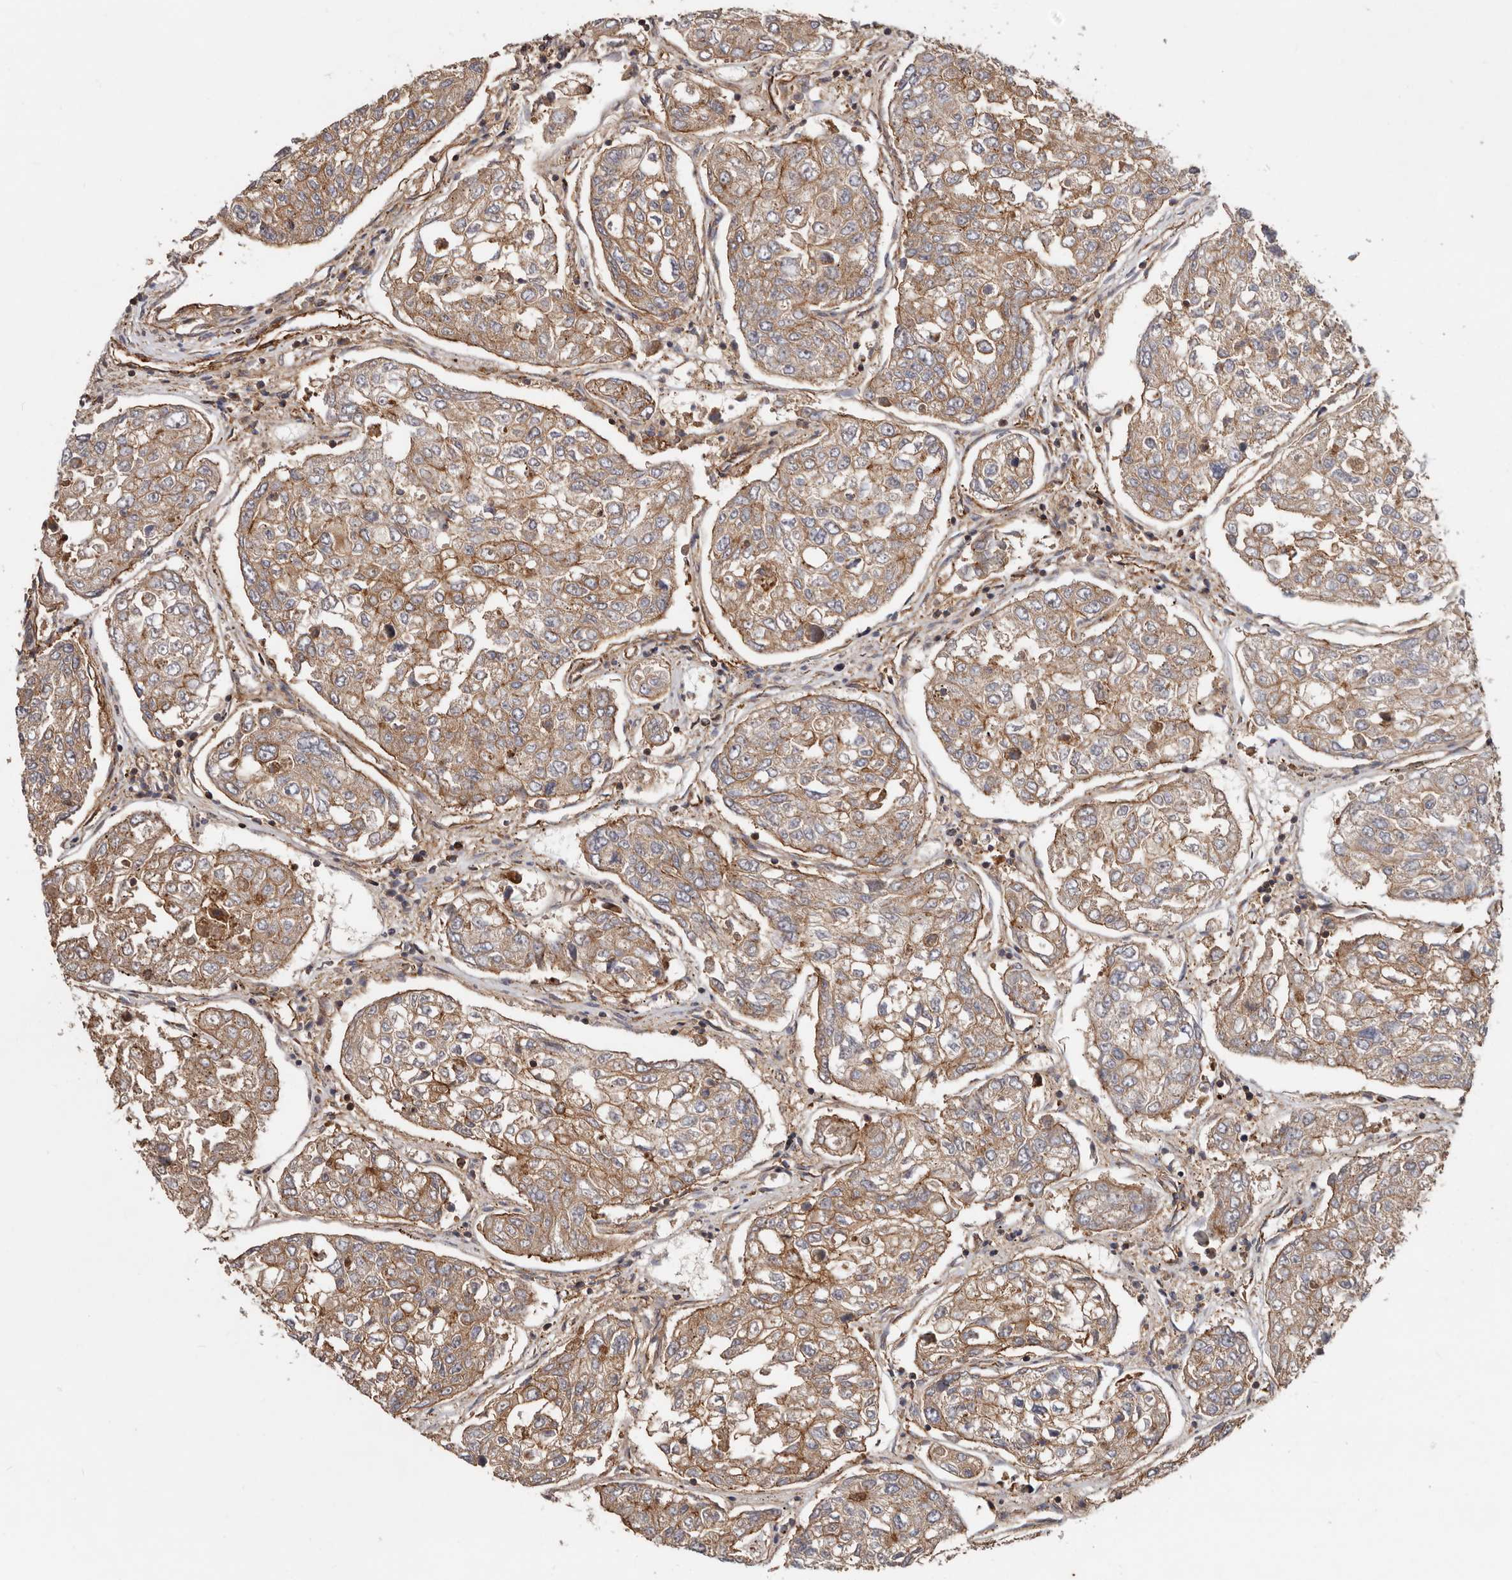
{"staining": {"intensity": "moderate", "quantity": ">75%", "location": "cytoplasmic/membranous"}, "tissue": "urothelial cancer", "cell_type": "Tumor cells", "image_type": "cancer", "snomed": [{"axis": "morphology", "description": "Urothelial carcinoma, High grade"}, {"axis": "topography", "description": "Lymph node"}, {"axis": "topography", "description": "Urinary bladder"}], "caption": "Immunohistochemical staining of human urothelial cancer demonstrates medium levels of moderate cytoplasmic/membranous expression in about >75% of tumor cells.", "gene": "TMC7", "patient": {"sex": "male", "age": 51}}